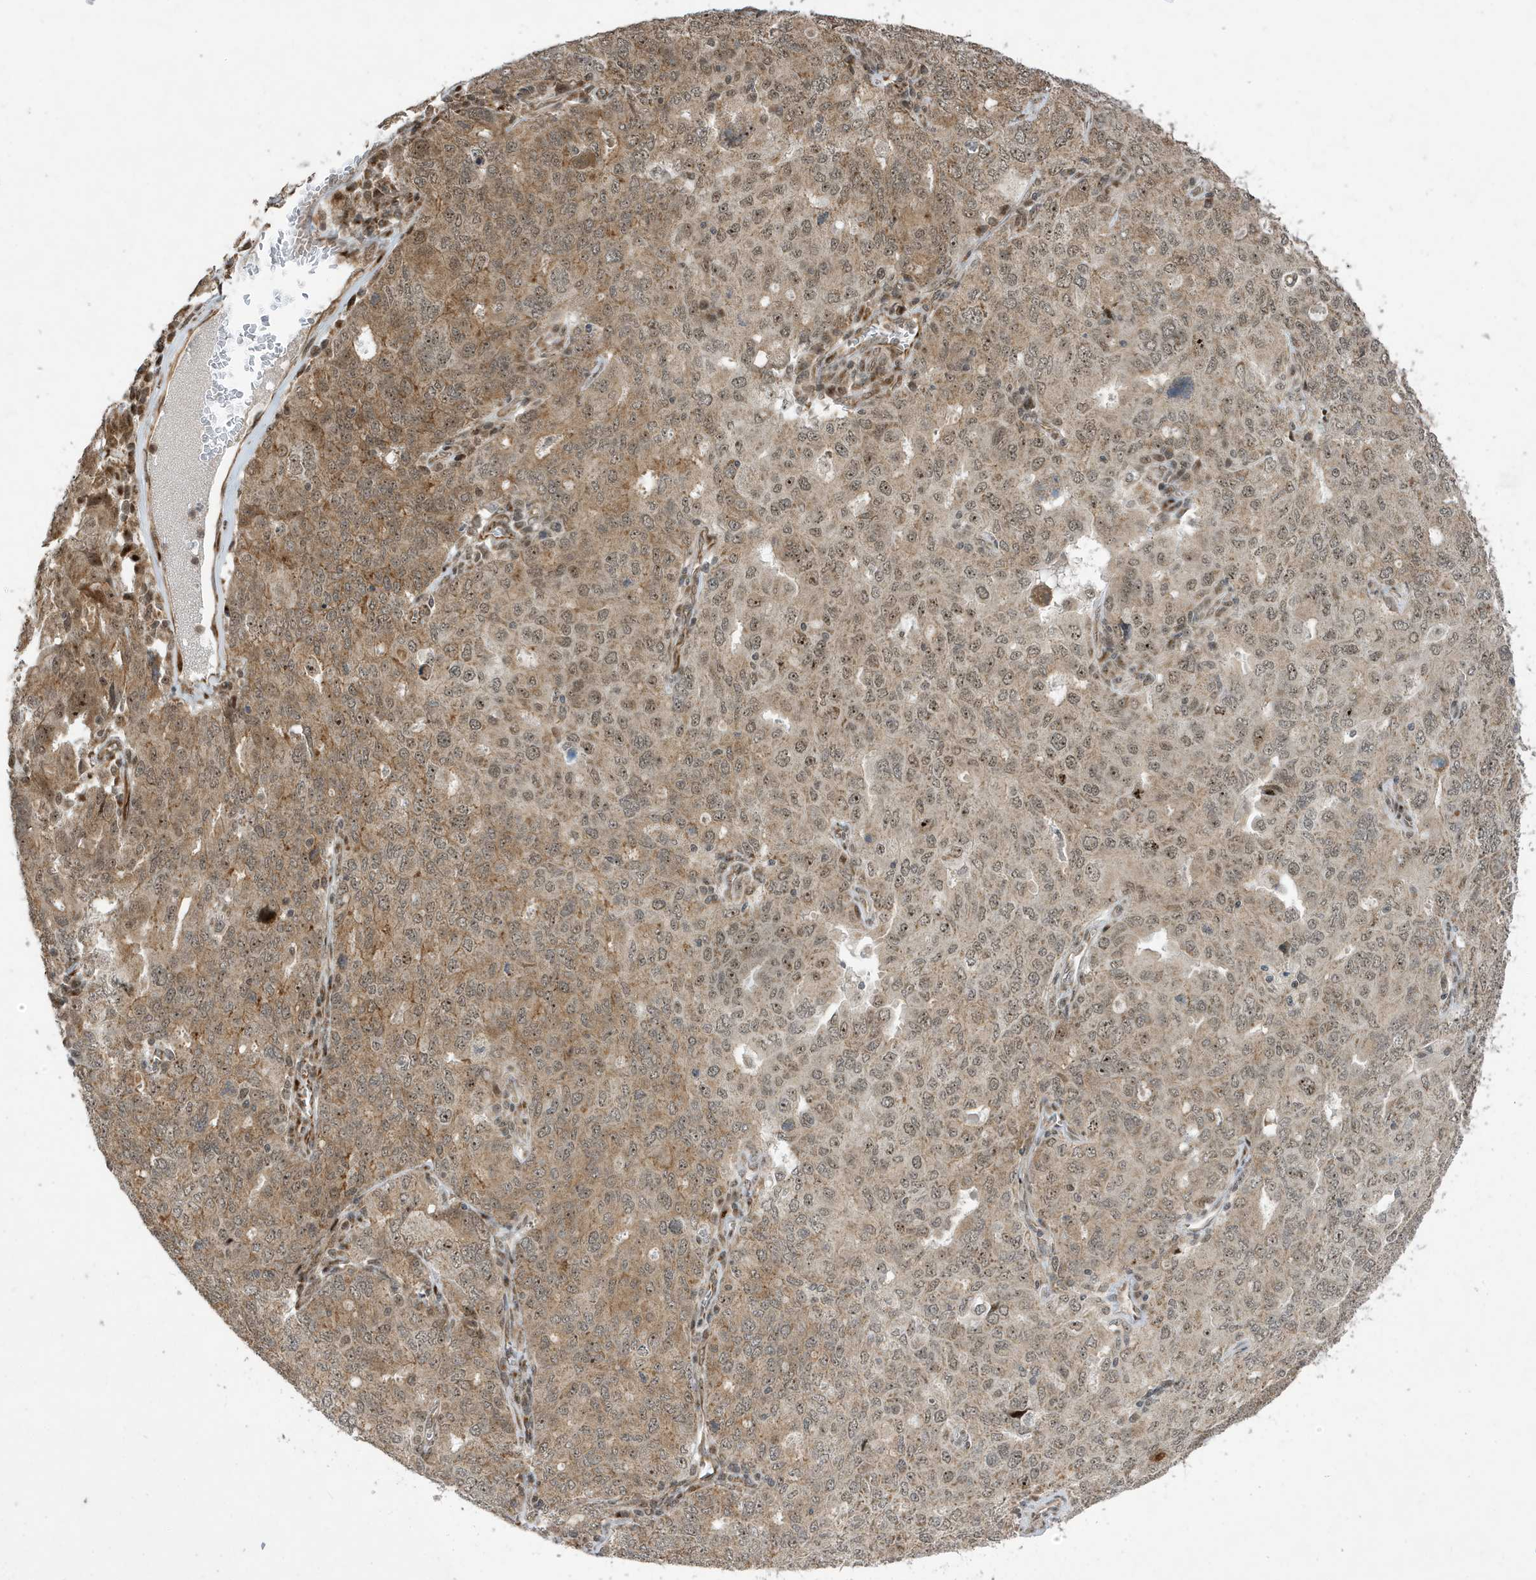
{"staining": {"intensity": "moderate", "quantity": ">75%", "location": "cytoplasmic/membranous,nuclear"}, "tissue": "ovarian cancer", "cell_type": "Tumor cells", "image_type": "cancer", "snomed": [{"axis": "morphology", "description": "Carcinoma, endometroid"}, {"axis": "topography", "description": "Ovary"}], "caption": "Protein analysis of ovarian cancer tissue exhibits moderate cytoplasmic/membranous and nuclear staining in approximately >75% of tumor cells.", "gene": "FAM9B", "patient": {"sex": "female", "age": 62}}